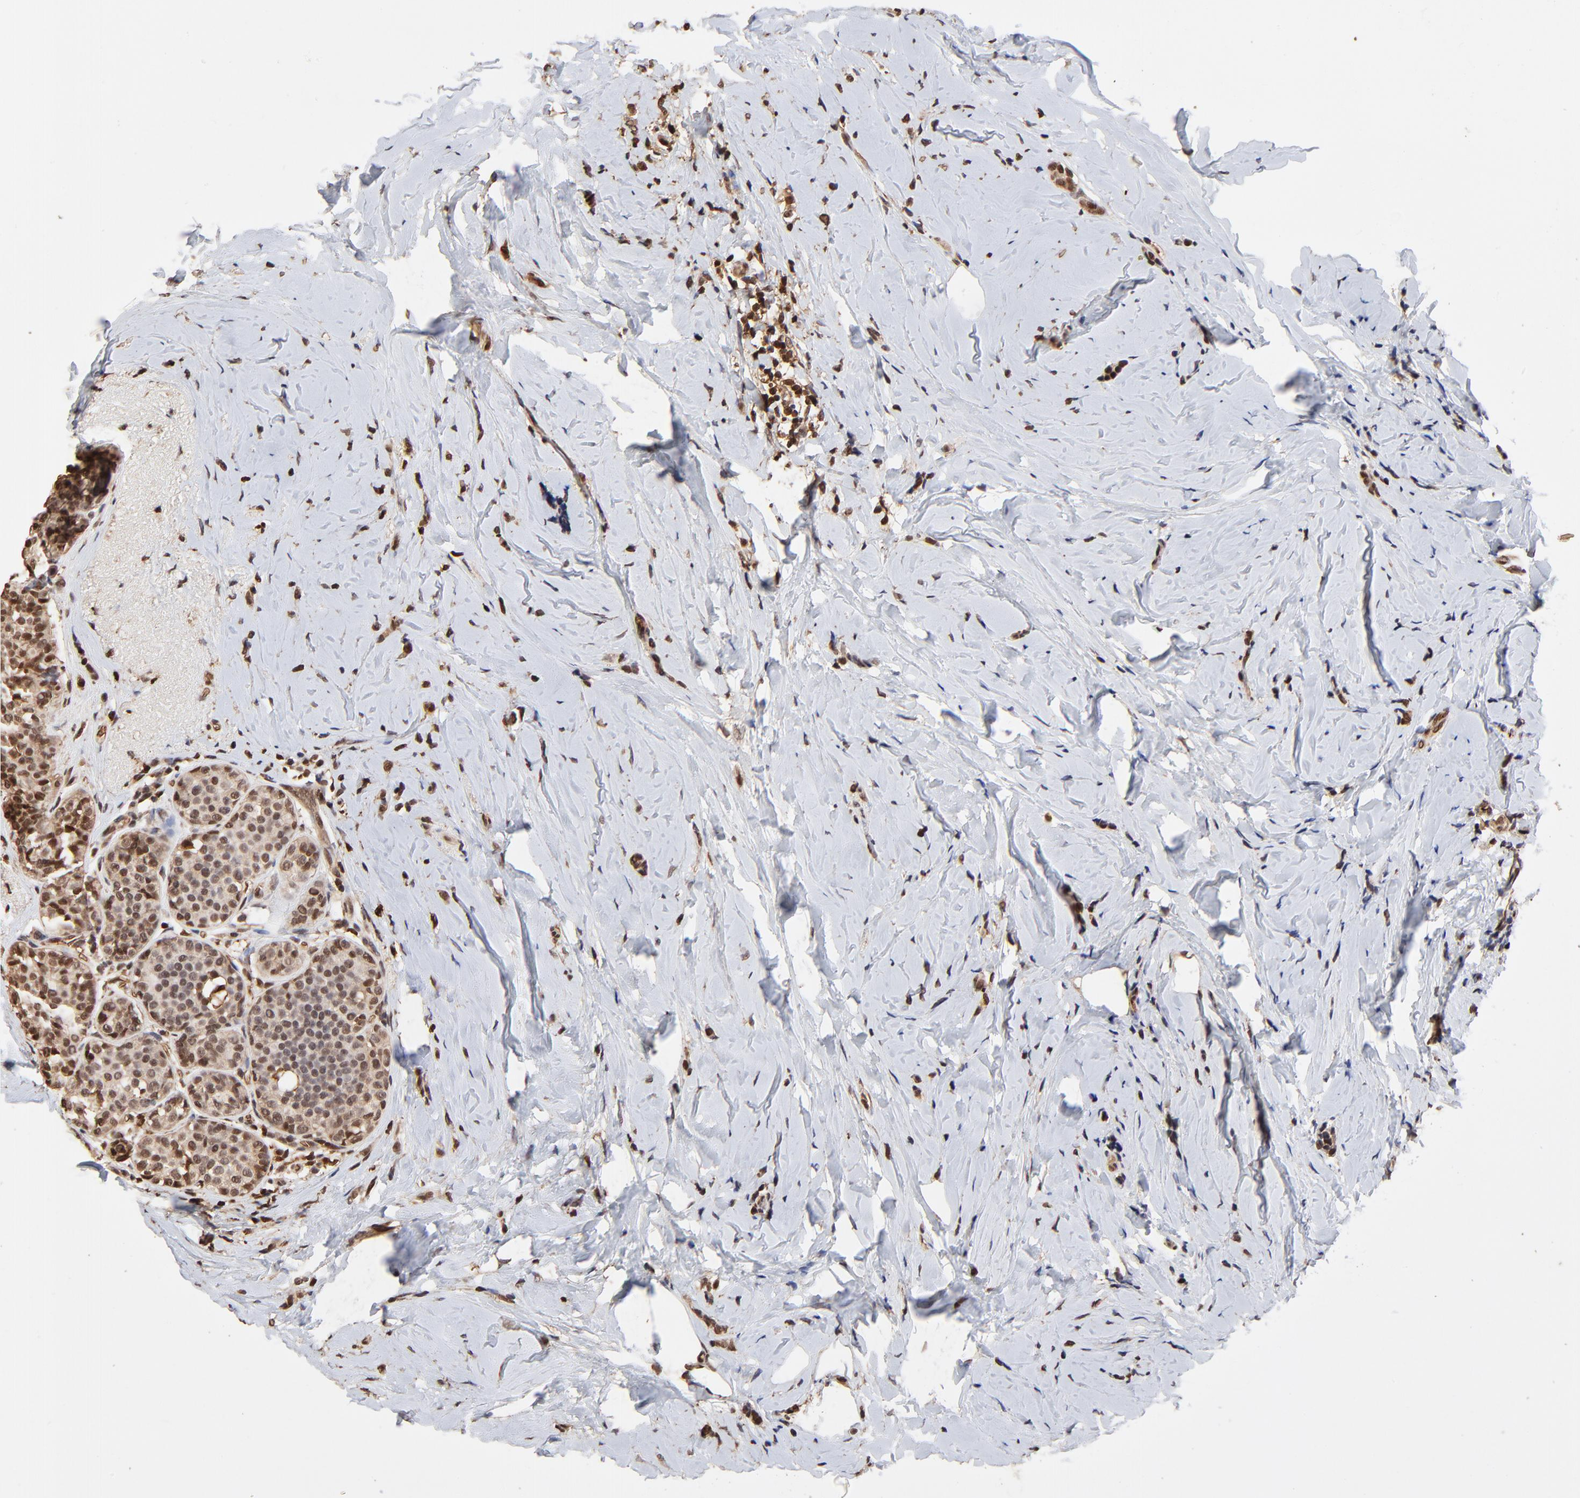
{"staining": {"intensity": "moderate", "quantity": ">75%", "location": "cytoplasmic/membranous,nuclear"}, "tissue": "breast cancer", "cell_type": "Tumor cells", "image_type": "cancer", "snomed": [{"axis": "morphology", "description": "Lobular carcinoma"}, {"axis": "topography", "description": "Breast"}], "caption": "Breast cancer was stained to show a protein in brown. There is medium levels of moderate cytoplasmic/membranous and nuclear staining in about >75% of tumor cells.", "gene": "CASP1", "patient": {"sex": "female", "age": 64}}